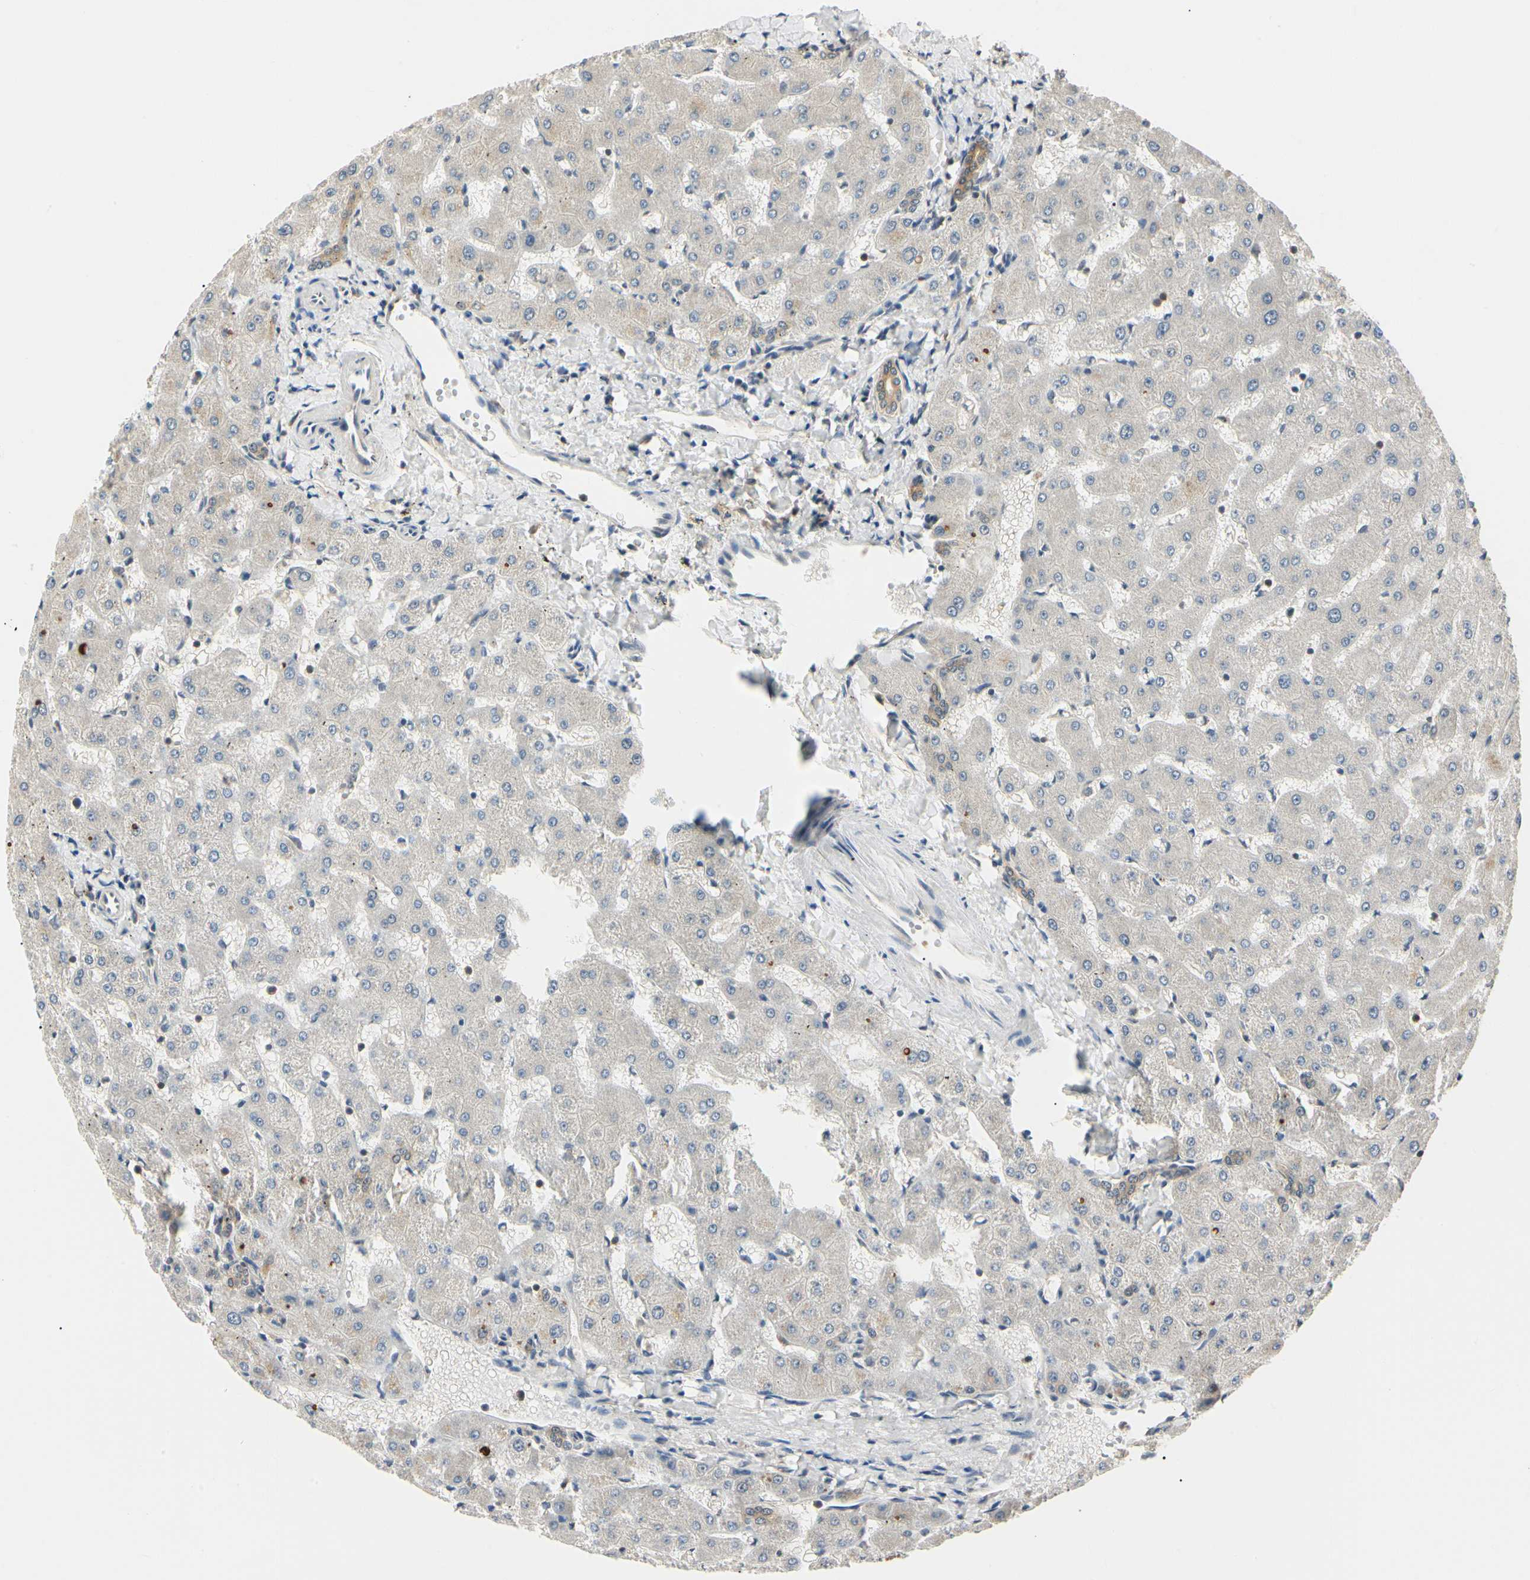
{"staining": {"intensity": "weak", "quantity": ">75%", "location": "cytoplasmic/membranous"}, "tissue": "liver", "cell_type": "Cholangiocytes", "image_type": "normal", "snomed": [{"axis": "morphology", "description": "Normal tissue, NOS"}, {"axis": "topography", "description": "Liver"}], "caption": "Cholangiocytes show low levels of weak cytoplasmic/membranous positivity in about >75% of cells in benign human liver. Nuclei are stained in blue.", "gene": "UBE2Z", "patient": {"sex": "female", "age": 63}}